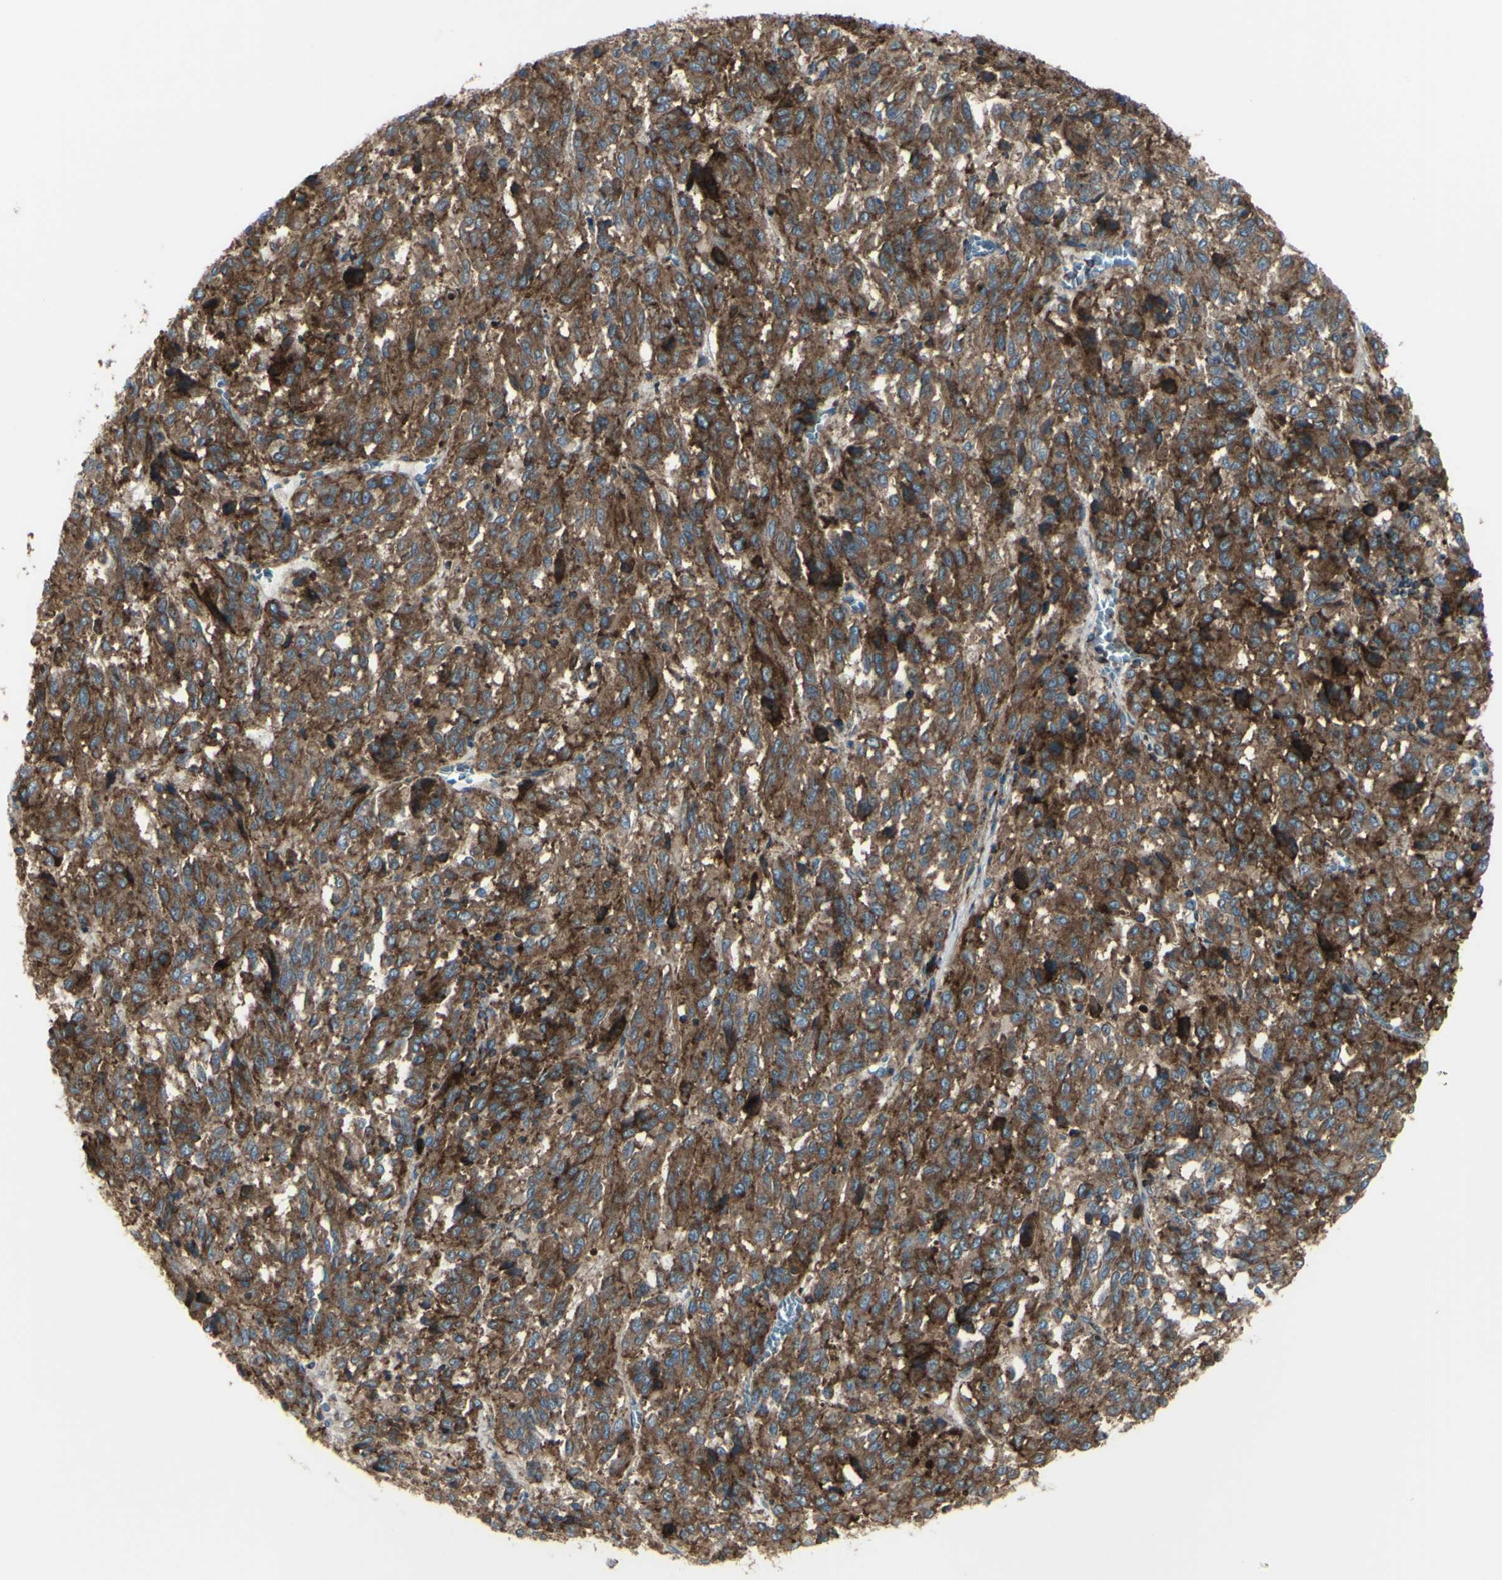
{"staining": {"intensity": "strong", "quantity": ">75%", "location": "cytoplasmic/membranous"}, "tissue": "melanoma", "cell_type": "Tumor cells", "image_type": "cancer", "snomed": [{"axis": "morphology", "description": "Malignant melanoma, Metastatic site"}, {"axis": "topography", "description": "Lung"}], "caption": "Melanoma stained with a brown dye demonstrates strong cytoplasmic/membranous positive expression in about >75% of tumor cells.", "gene": "NAPA", "patient": {"sex": "male", "age": 64}}